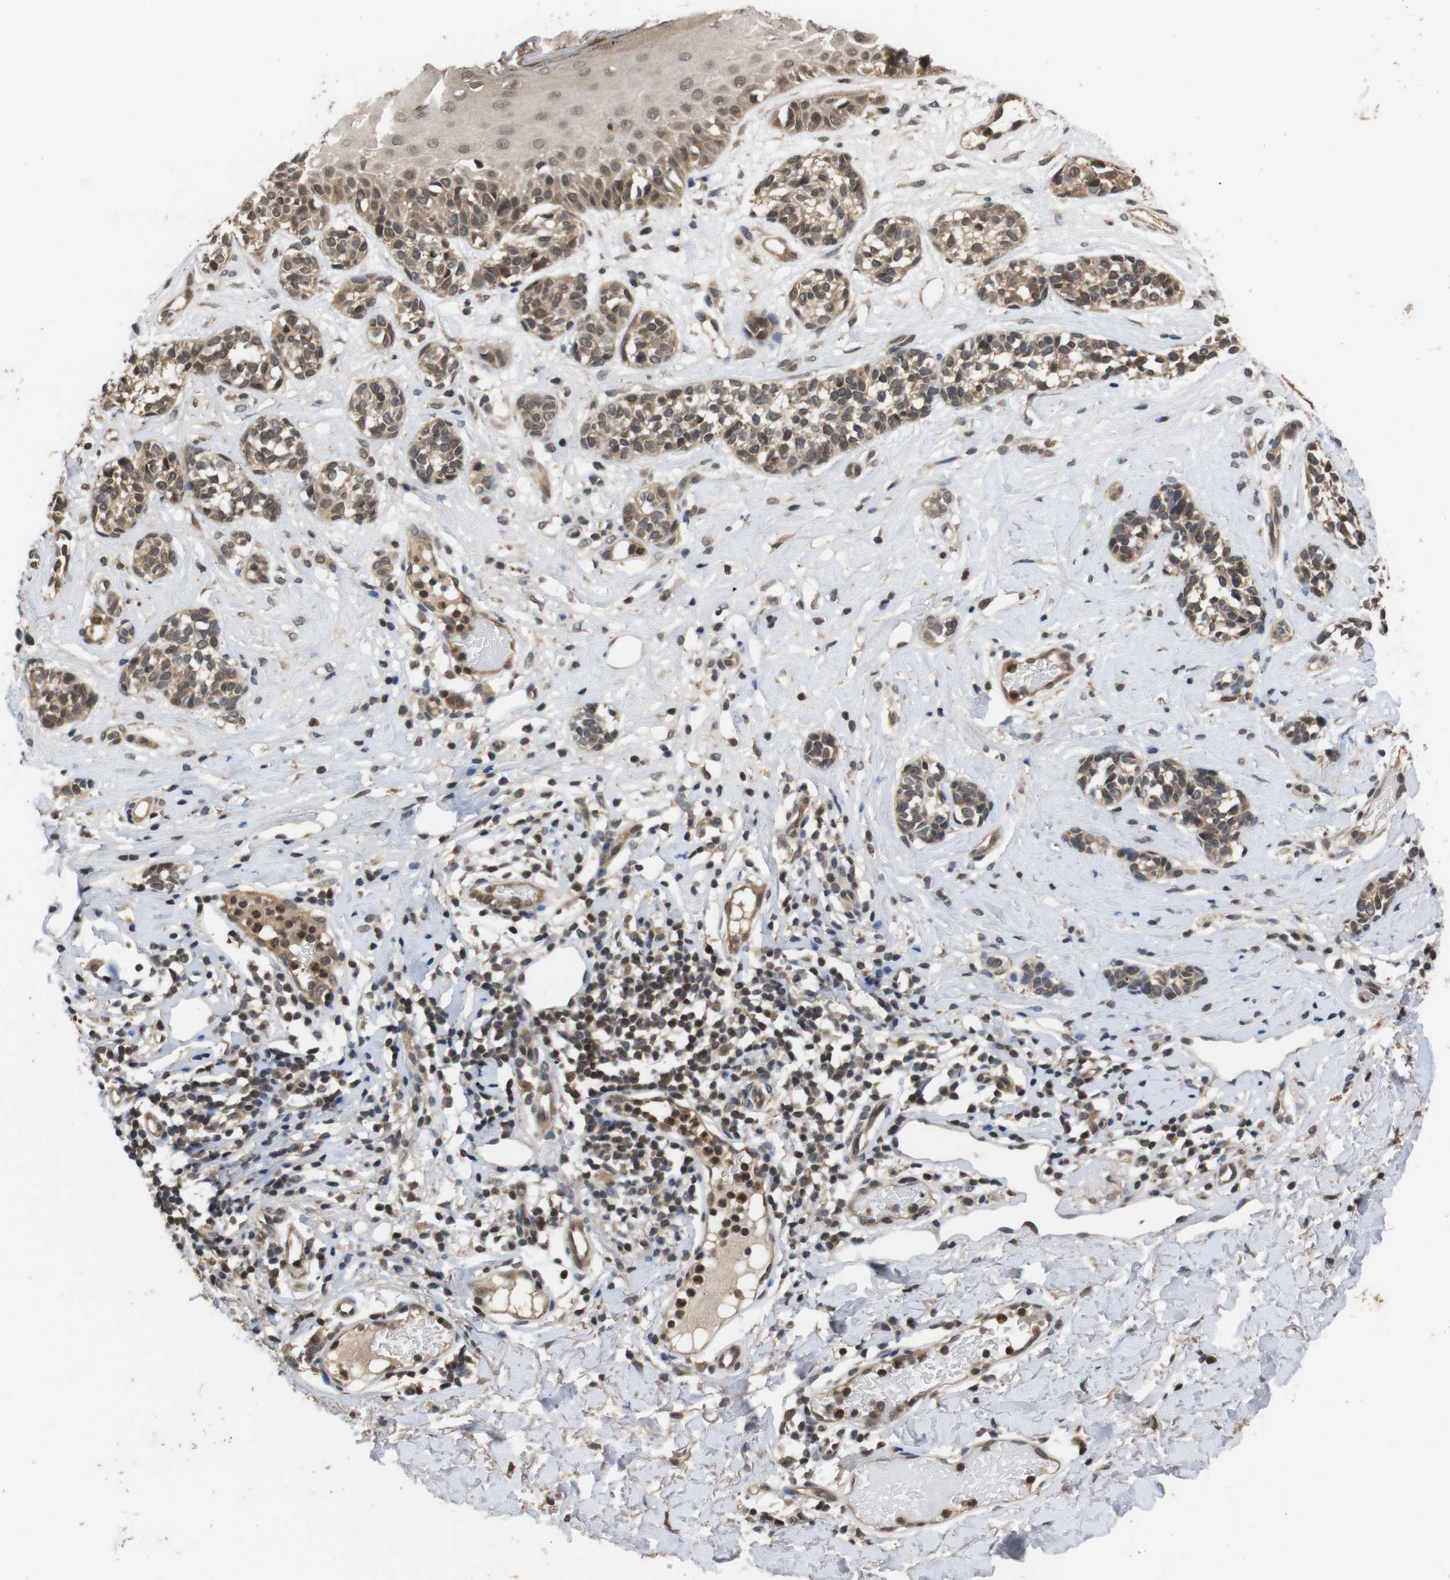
{"staining": {"intensity": "weak", "quantity": ">75%", "location": "nuclear"}, "tissue": "melanoma", "cell_type": "Tumor cells", "image_type": "cancer", "snomed": [{"axis": "morphology", "description": "Malignant melanoma, NOS"}, {"axis": "topography", "description": "Skin"}], "caption": "IHC staining of melanoma, which shows low levels of weak nuclear expression in about >75% of tumor cells indicating weak nuclear protein positivity. The staining was performed using DAB (brown) for protein detection and nuclei were counterstained in hematoxylin (blue).", "gene": "FADD", "patient": {"sex": "male", "age": 64}}